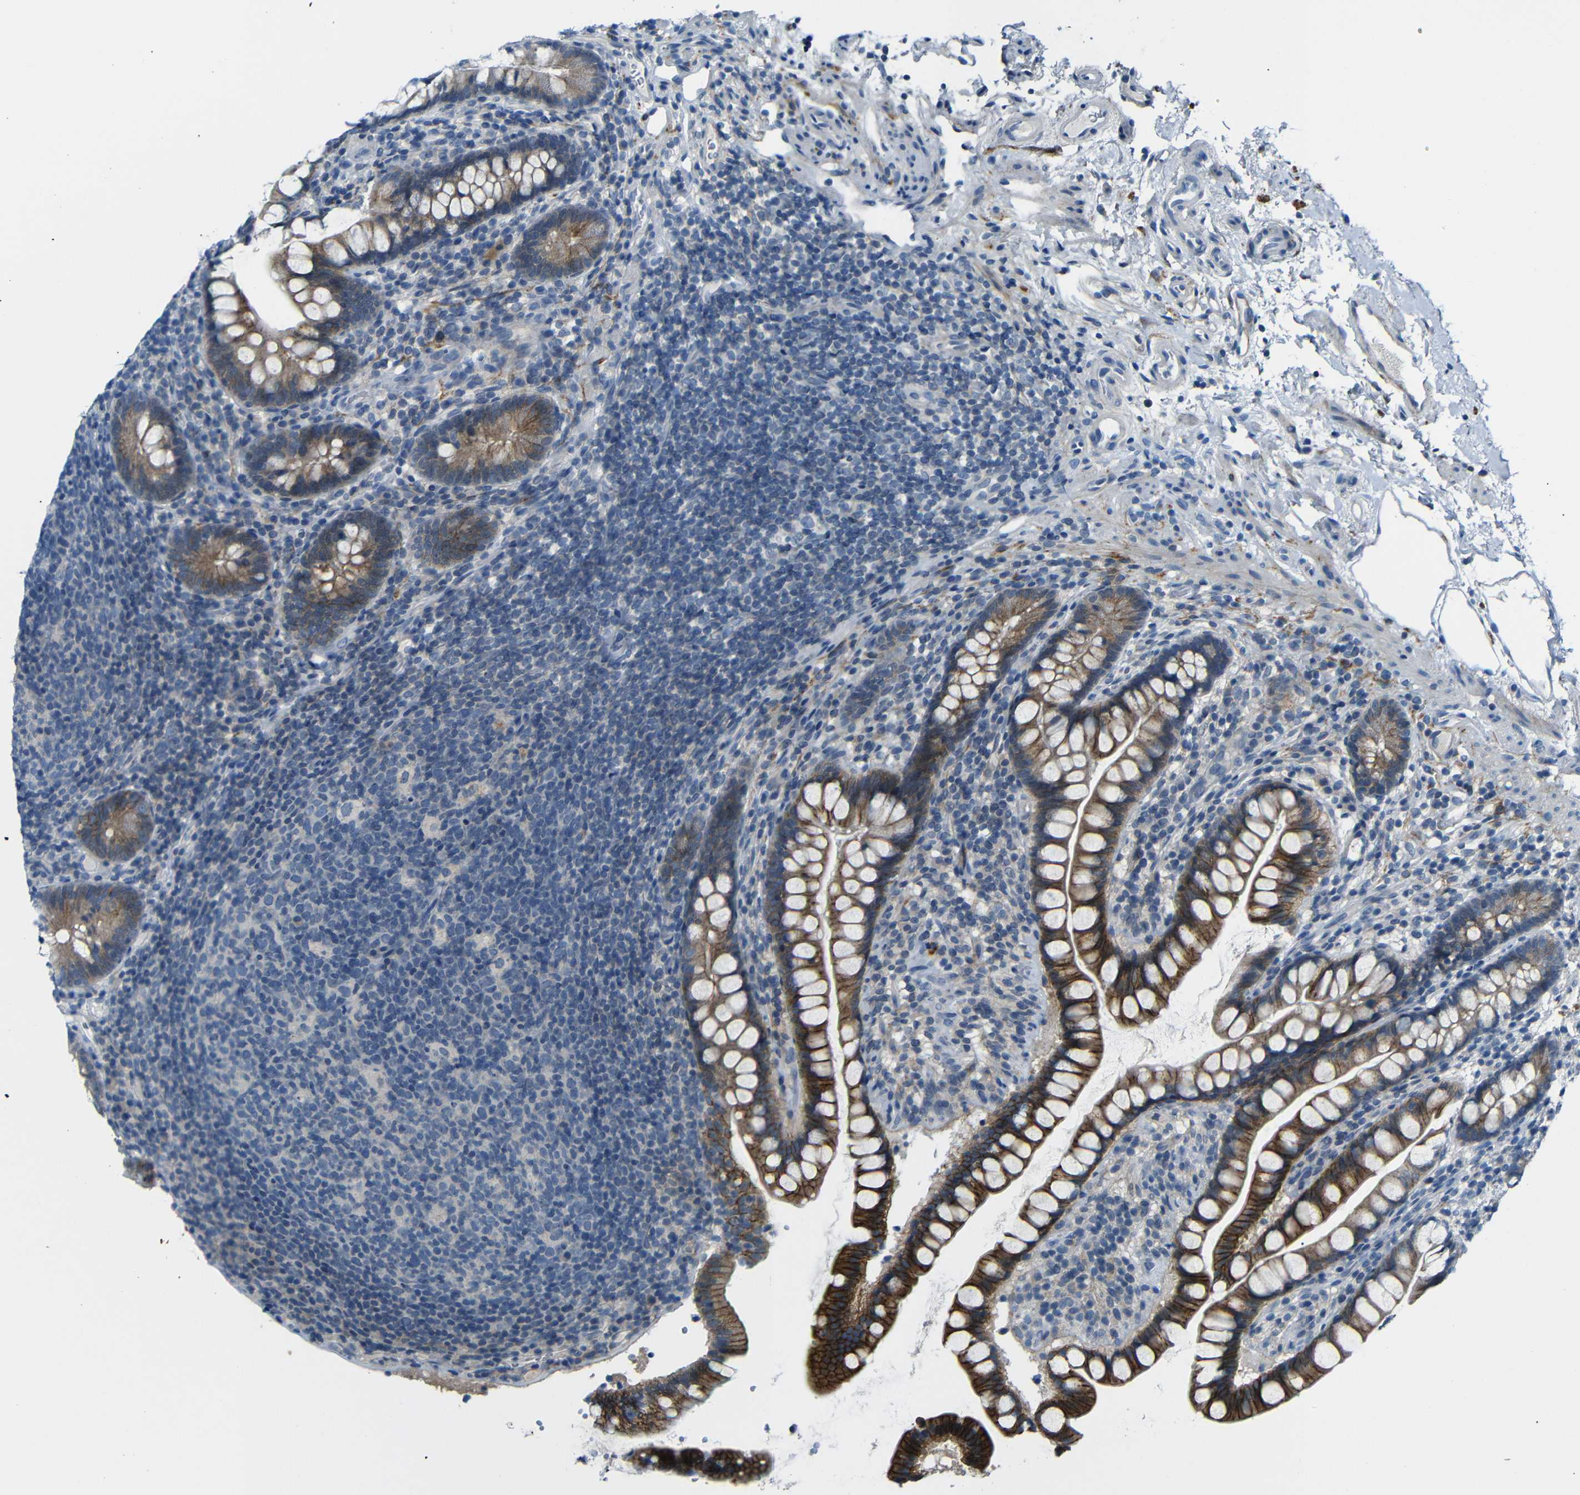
{"staining": {"intensity": "strong", "quantity": ">75%", "location": "cytoplasmic/membranous"}, "tissue": "small intestine", "cell_type": "Glandular cells", "image_type": "normal", "snomed": [{"axis": "morphology", "description": "Normal tissue, NOS"}, {"axis": "topography", "description": "Small intestine"}], "caption": "An immunohistochemistry image of benign tissue is shown. Protein staining in brown highlights strong cytoplasmic/membranous positivity in small intestine within glandular cells.", "gene": "ANK3", "patient": {"sex": "female", "age": 84}}